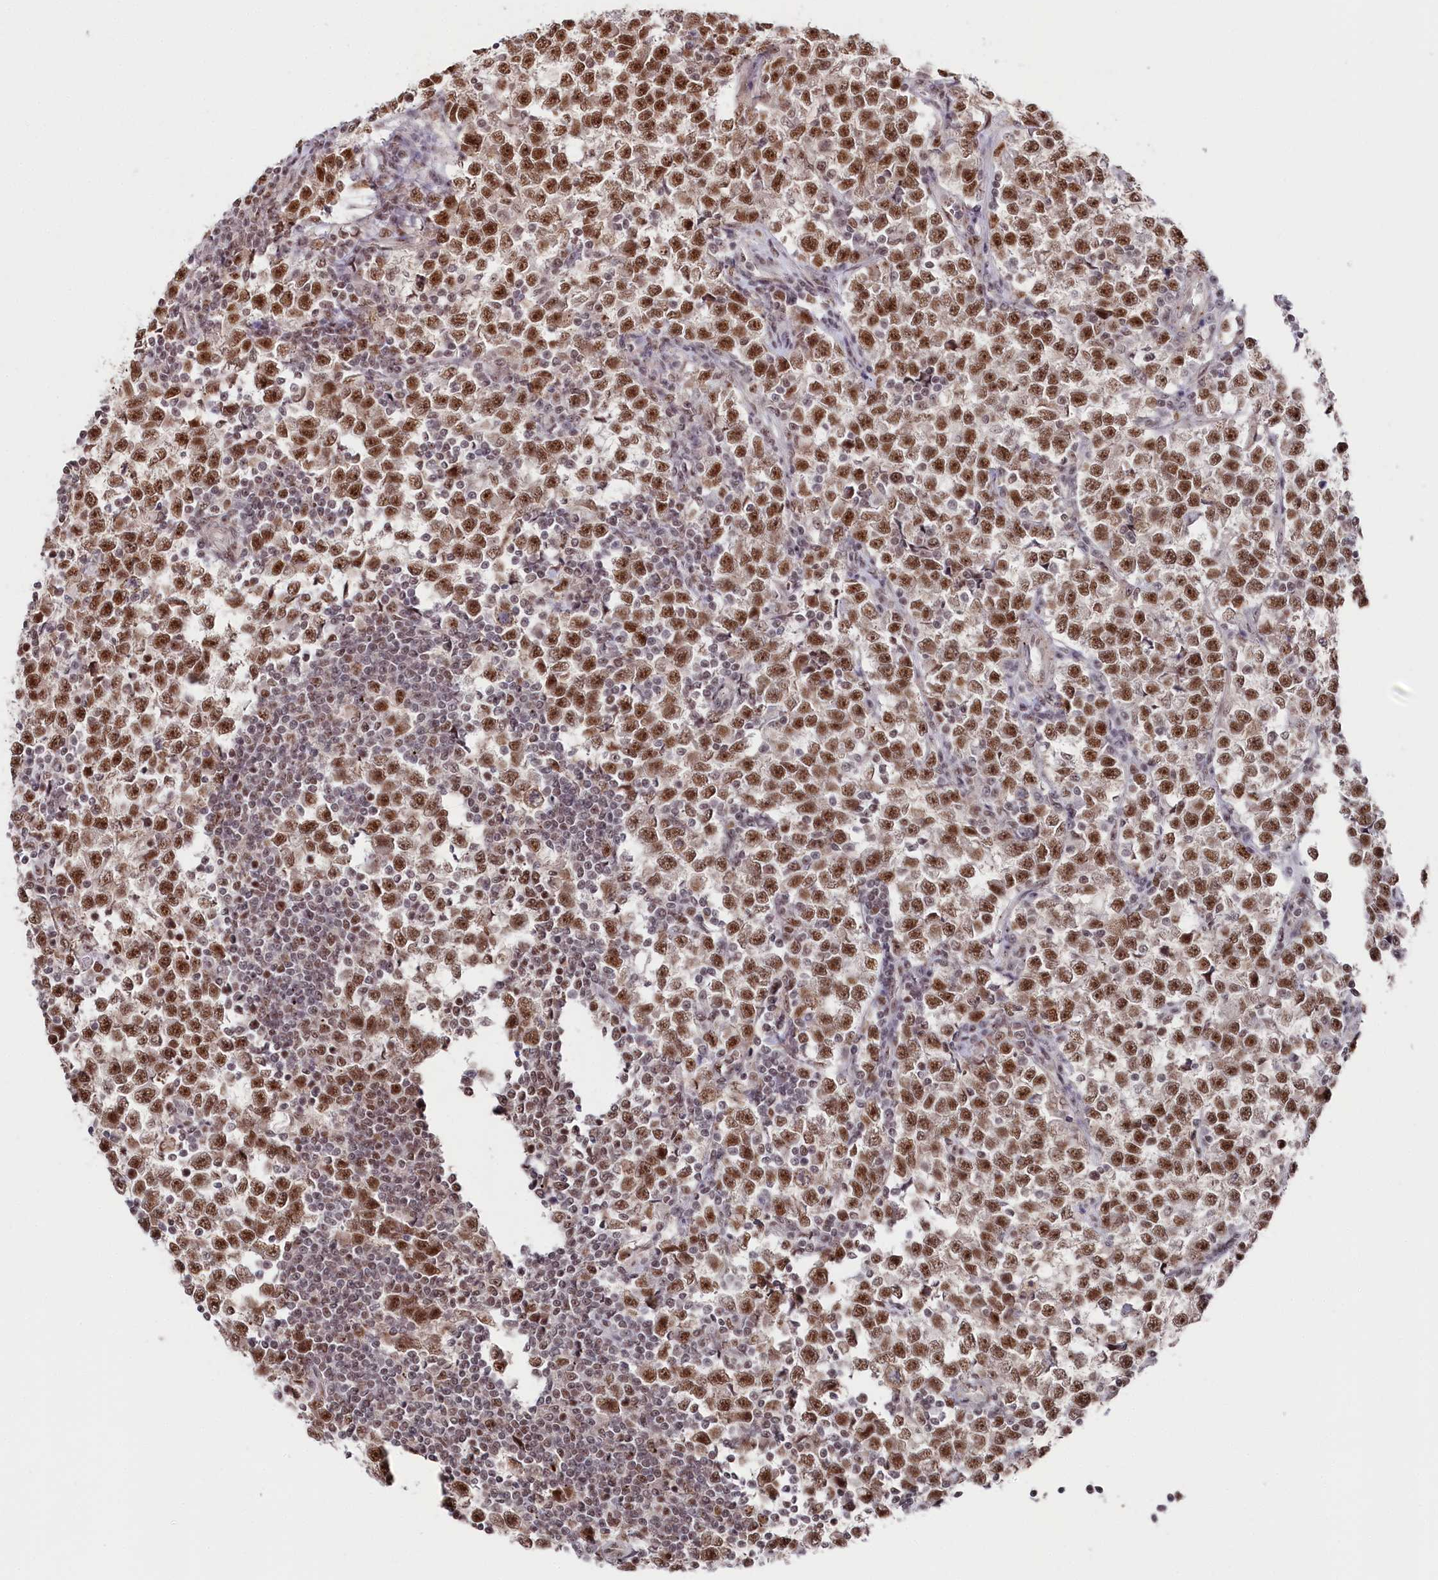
{"staining": {"intensity": "moderate", "quantity": ">75%", "location": "nuclear"}, "tissue": "testis cancer", "cell_type": "Tumor cells", "image_type": "cancer", "snomed": [{"axis": "morphology", "description": "Normal tissue, NOS"}, {"axis": "morphology", "description": "Seminoma, NOS"}, {"axis": "topography", "description": "Testis"}], "caption": "This is an image of immunohistochemistry (IHC) staining of seminoma (testis), which shows moderate expression in the nuclear of tumor cells.", "gene": "POLR2H", "patient": {"sex": "male", "age": 43}}